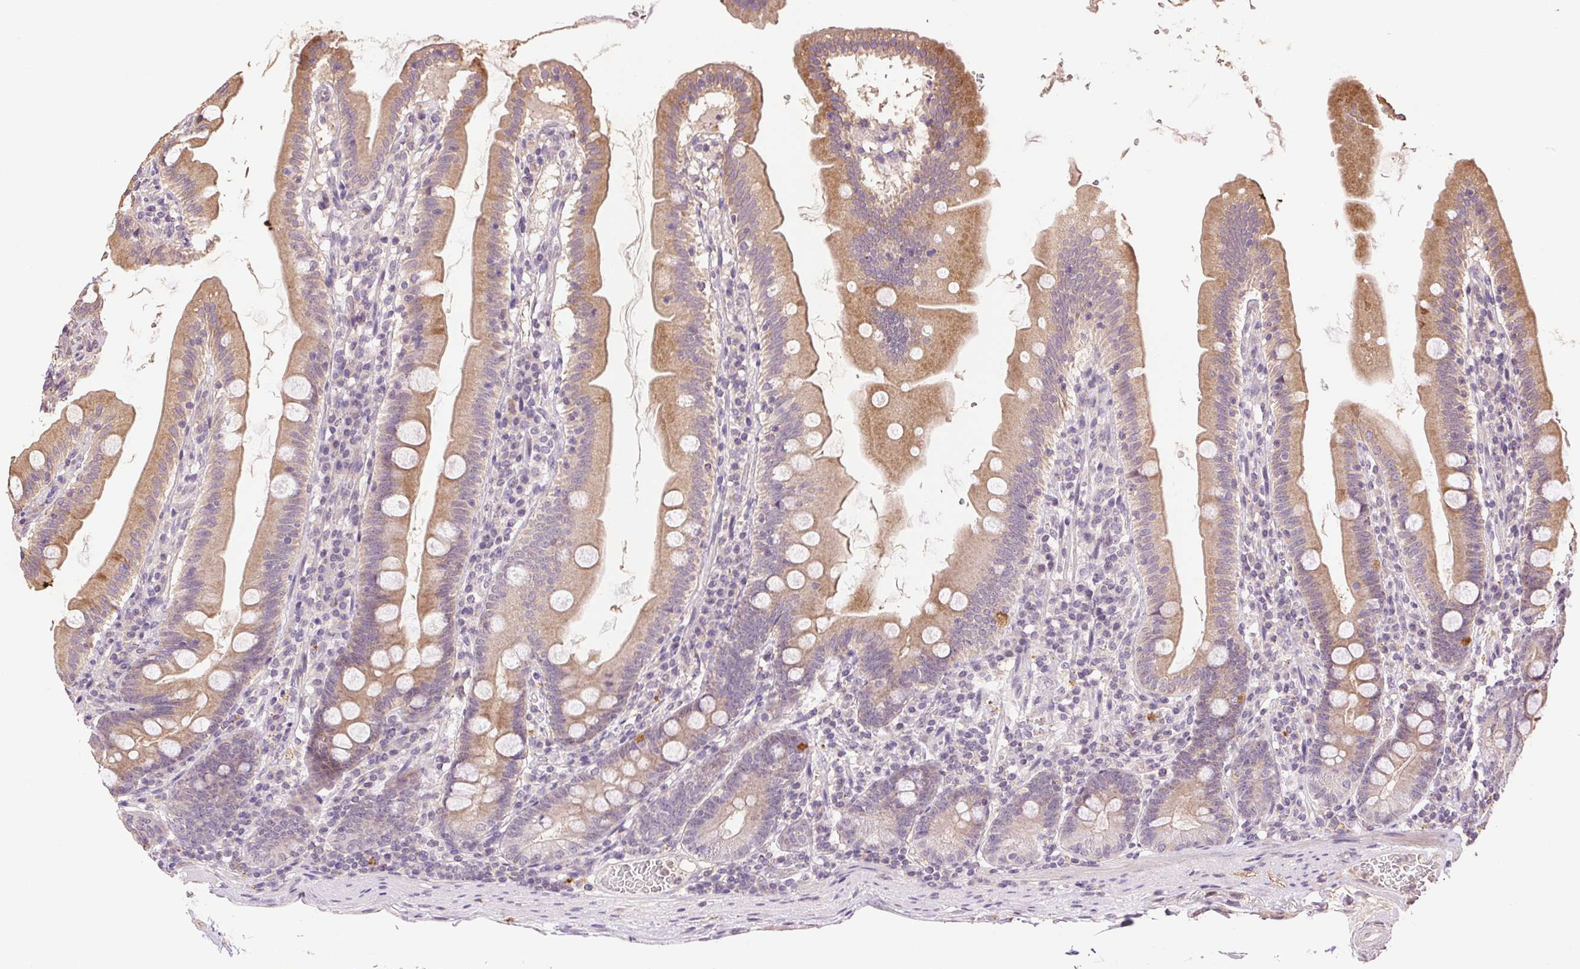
{"staining": {"intensity": "moderate", "quantity": "25%-75%", "location": "cytoplasmic/membranous"}, "tissue": "duodenum", "cell_type": "Glandular cells", "image_type": "normal", "snomed": [{"axis": "morphology", "description": "Normal tissue, NOS"}, {"axis": "topography", "description": "Duodenum"}], "caption": "Immunohistochemistry photomicrograph of benign duodenum: human duodenum stained using IHC demonstrates medium levels of moderate protein expression localized specifically in the cytoplasmic/membranous of glandular cells, appearing as a cytoplasmic/membranous brown color.", "gene": "TMEM253", "patient": {"sex": "female", "age": 67}}